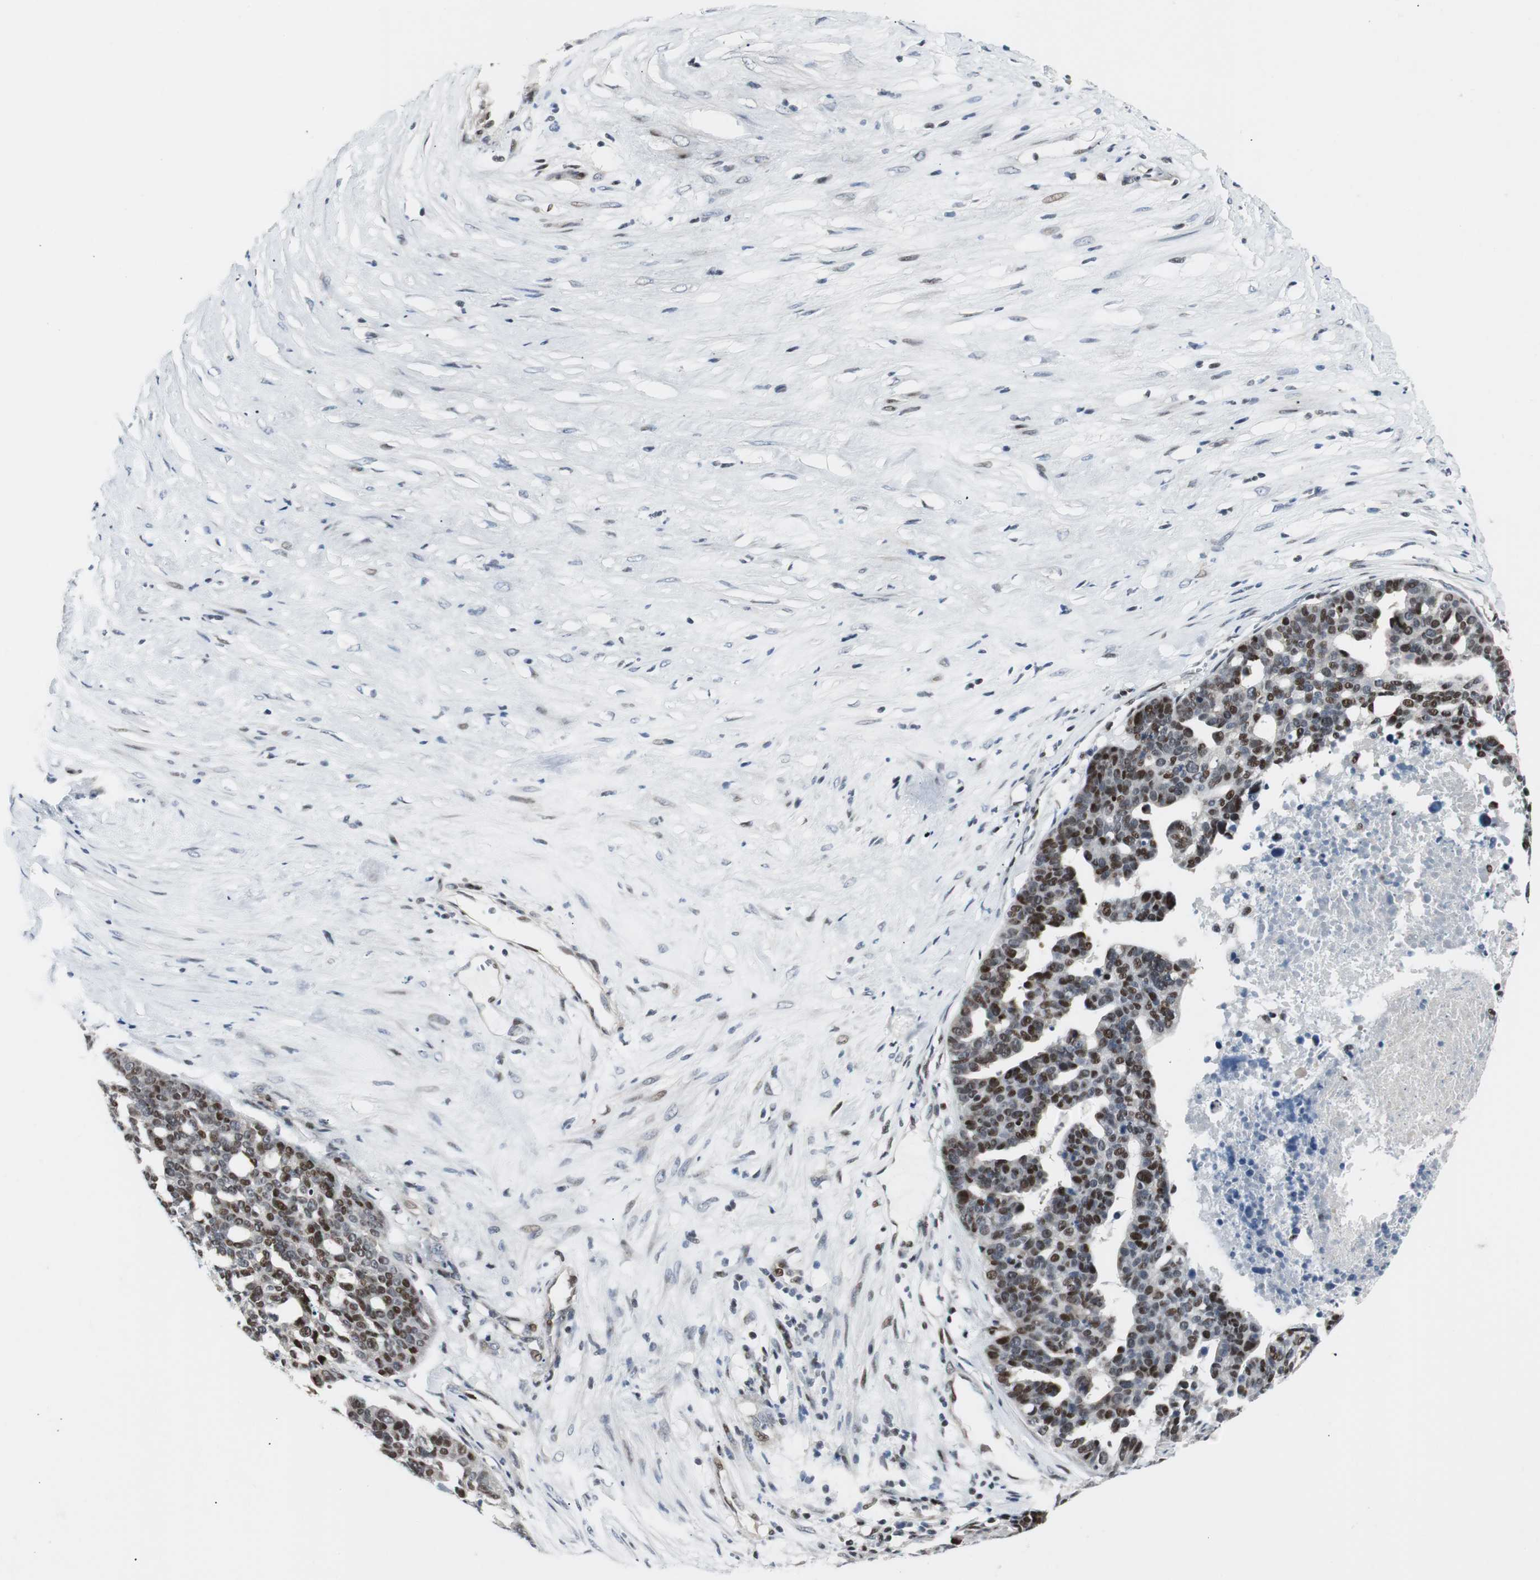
{"staining": {"intensity": "strong", "quantity": "25%-75%", "location": "nuclear"}, "tissue": "ovarian cancer", "cell_type": "Tumor cells", "image_type": "cancer", "snomed": [{"axis": "morphology", "description": "Cystadenocarcinoma, serous, NOS"}, {"axis": "topography", "description": "Ovary"}], "caption": "This image reveals immunohistochemistry staining of human serous cystadenocarcinoma (ovarian), with high strong nuclear positivity in about 25%-75% of tumor cells.", "gene": "RAD1", "patient": {"sex": "female", "age": 59}}